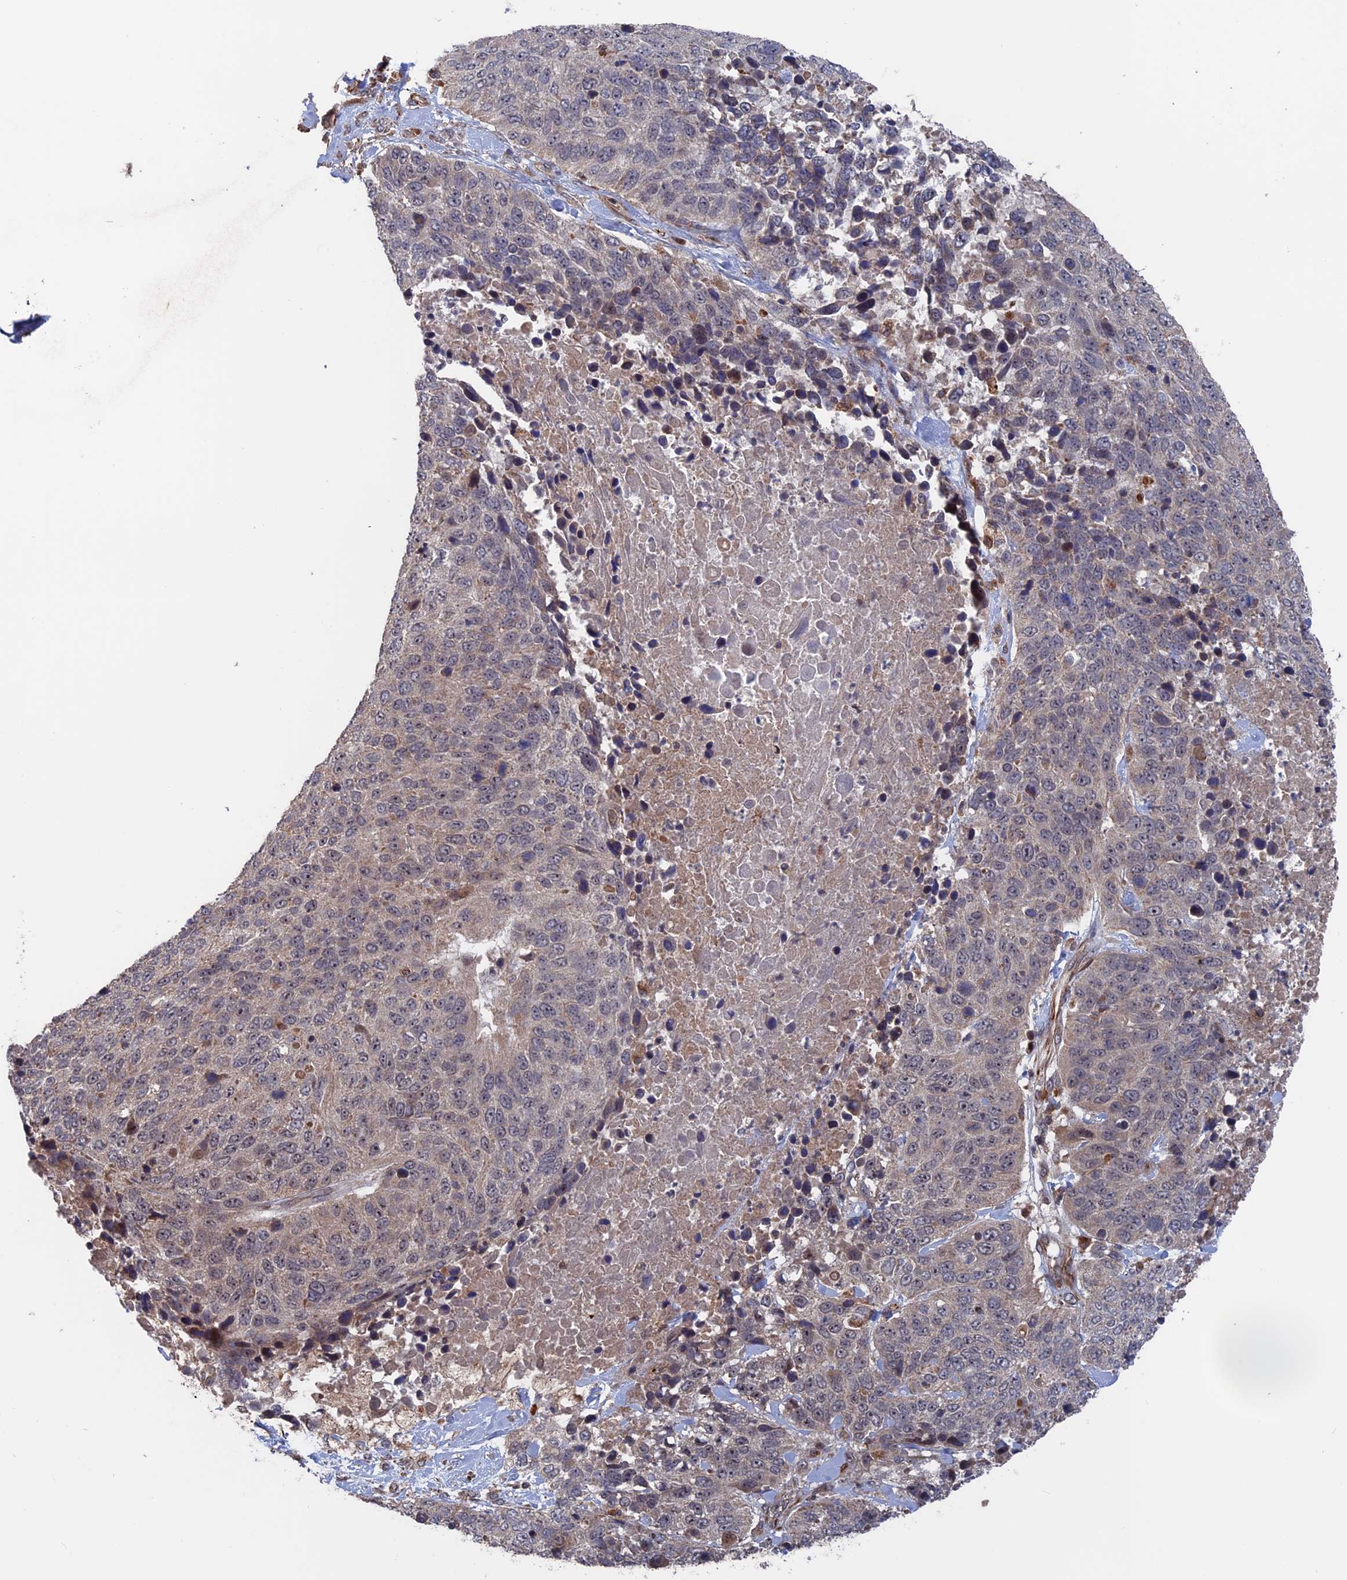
{"staining": {"intensity": "weak", "quantity": "<25%", "location": "cytoplasmic/membranous"}, "tissue": "lung cancer", "cell_type": "Tumor cells", "image_type": "cancer", "snomed": [{"axis": "morphology", "description": "Normal tissue, NOS"}, {"axis": "morphology", "description": "Squamous cell carcinoma, NOS"}, {"axis": "topography", "description": "Lymph node"}, {"axis": "topography", "description": "Lung"}], "caption": "The histopathology image reveals no significant staining in tumor cells of lung cancer. Brightfield microscopy of IHC stained with DAB (brown) and hematoxylin (blue), captured at high magnification.", "gene": "PLA2G15", "patient": {"sex": "male", "age": 66}}